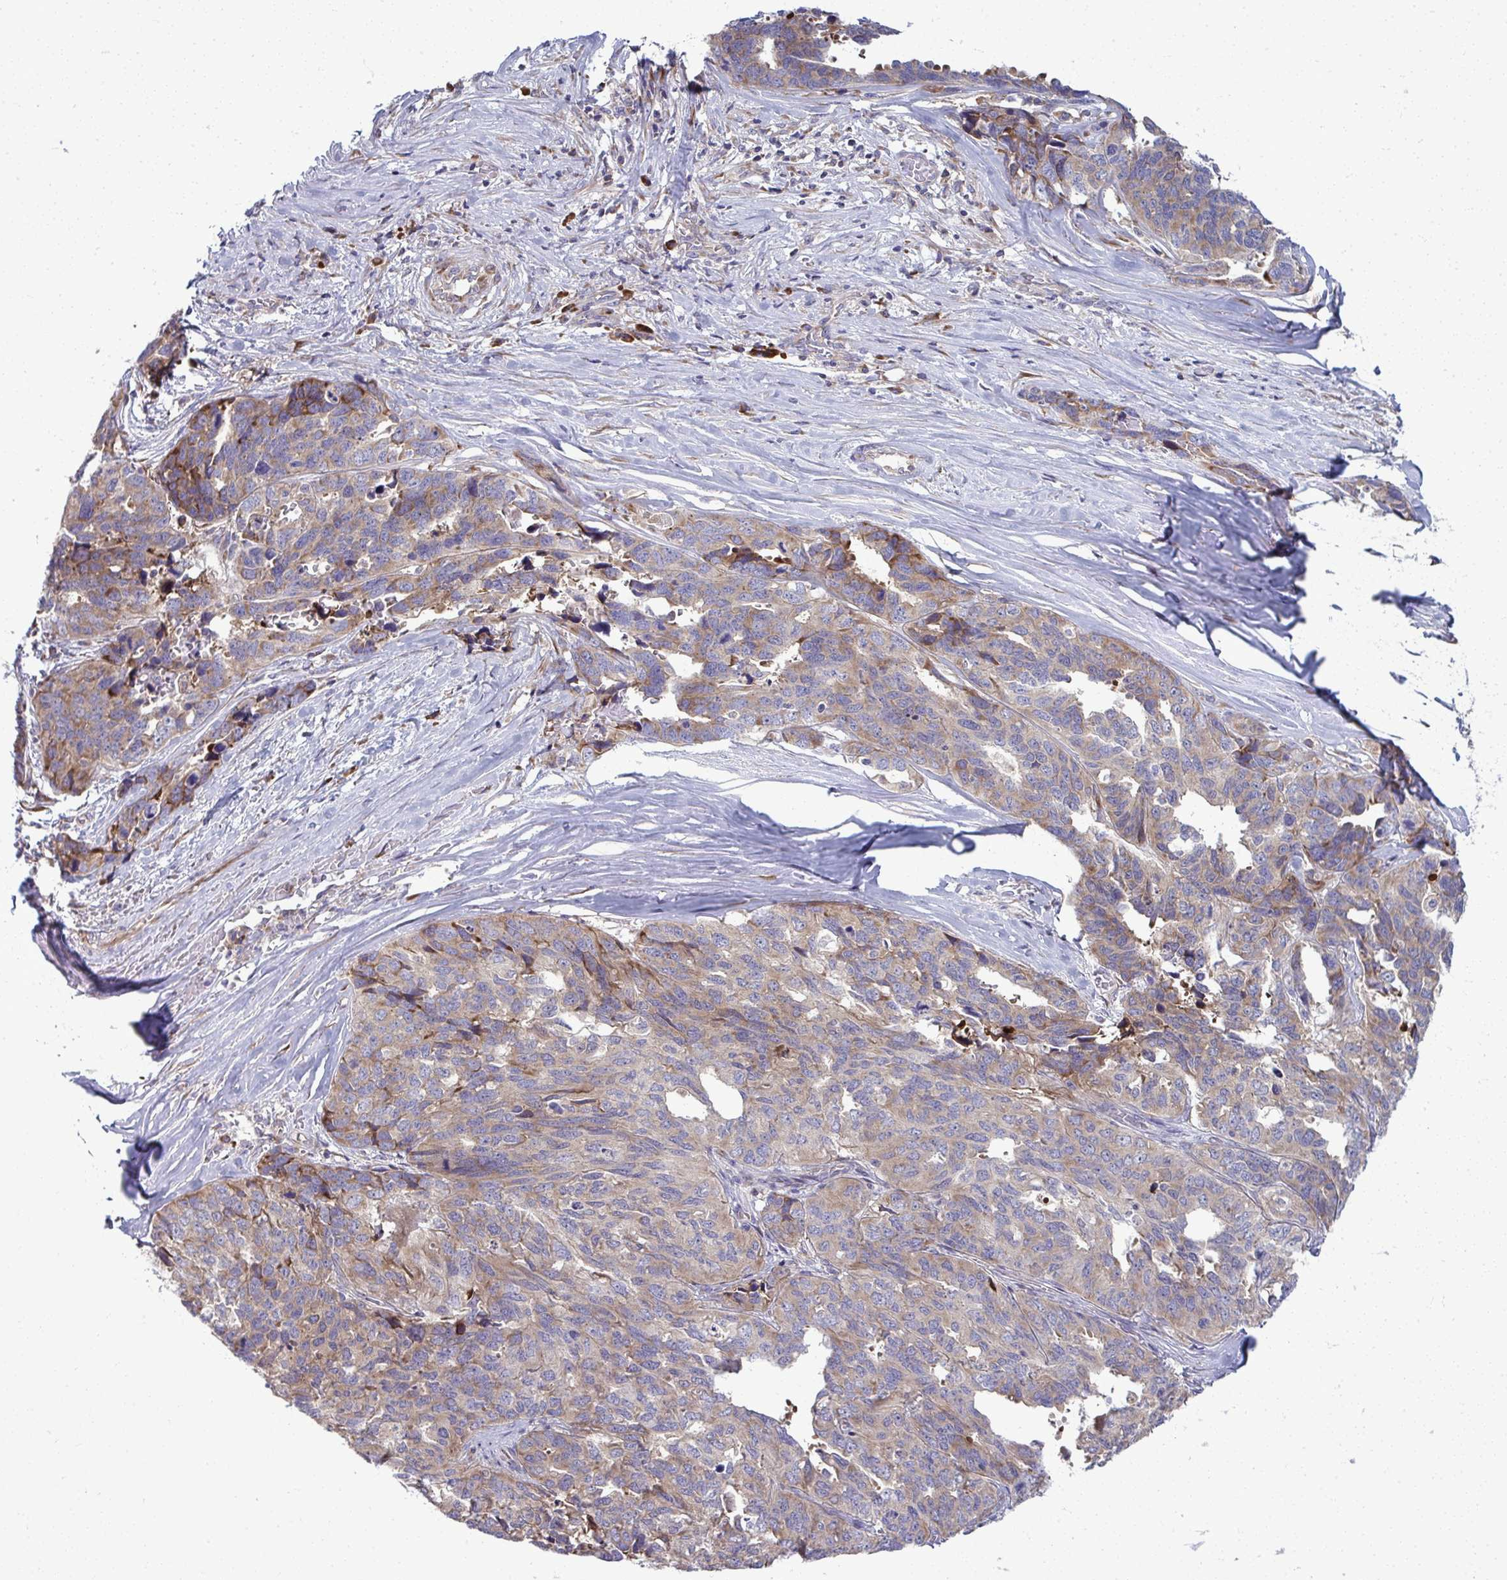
{"staining": {"intensity": "weak", "quantity": ">75%", "location": "cytoplasmic/membranous"}, "tissue": "ovarian cancer", "cell_type": "Tumor cells", "image_type": "cancer", "snomed": [{"axis": "morphology", "description": "Cystadenocarcinoma, serous, NOS"}, {"axis": "topography", "description": "Ovary"}], "caption": "Immunohistochemistry (IHC) (DAB (3,3'-diaminobenzidine)) staining of human ovarian cancer (serous cystadenocarcinoma) exhibits weak cytoplasmic/membranous protein staining in about >75% of tumor cells.", "gene": "GFPT2", "patient": {"sex": "female", "age": 64}}